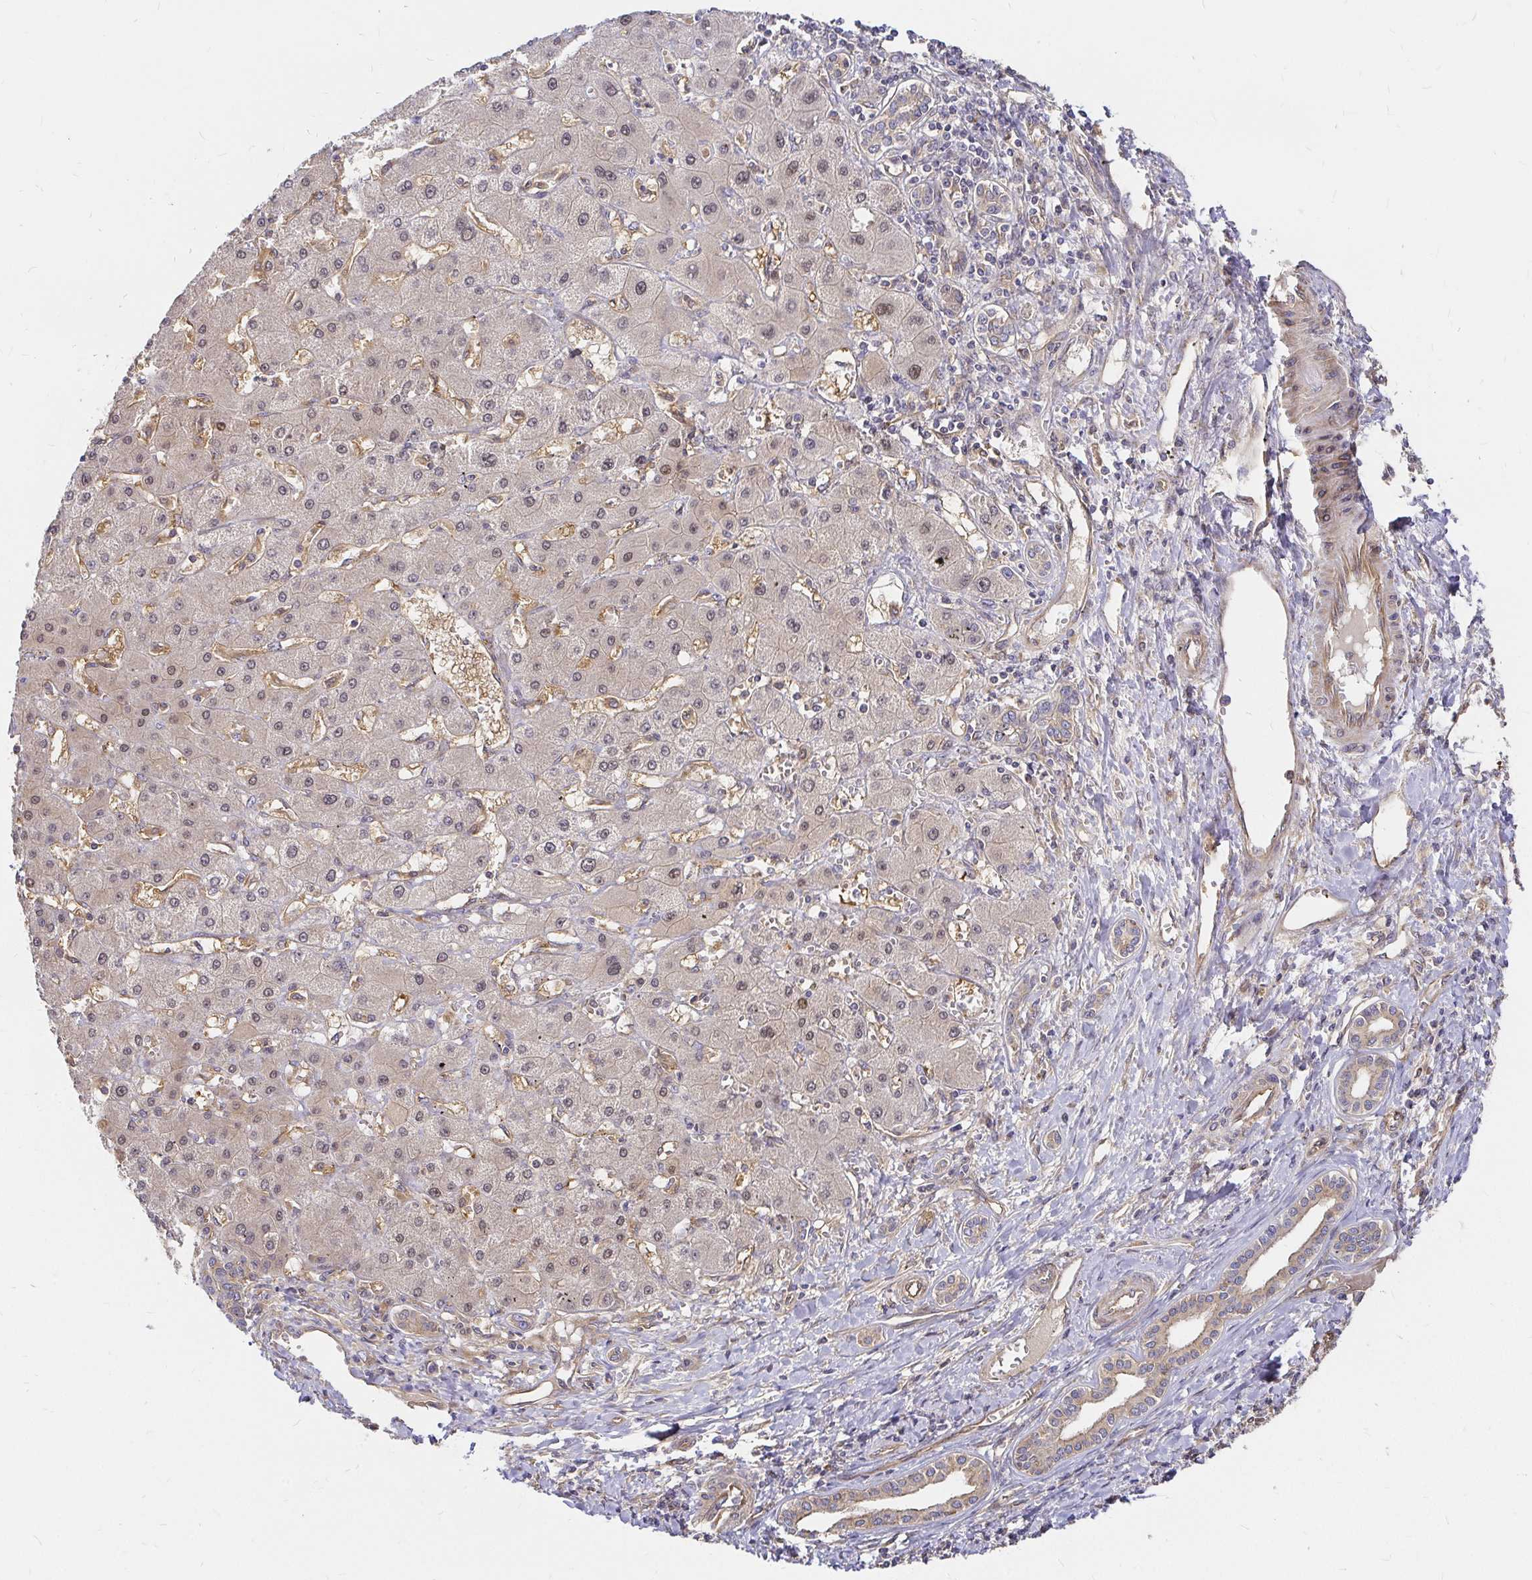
{"staining": {"intensity": "weak", "quantity": "25%-75%", "location": "cytoplasmic/membranous"}, "tissue": "liver cancer", "cell_type": "Tumor cells", "image_type": "cancer", "snomed": [{"axis": "morphology", "description": "Cholangiocarcinoma"}, {"axis": "topography", "description": "Liver"}], "caption": "Protein expression analysis of human liver cholangiocarcinoma reveals weak cytoplasmic/membranous staining in approximately 25%-75% of tumor cells.", "gene": "KIF5B", "patient": {"sex": "male", "age": 59}}